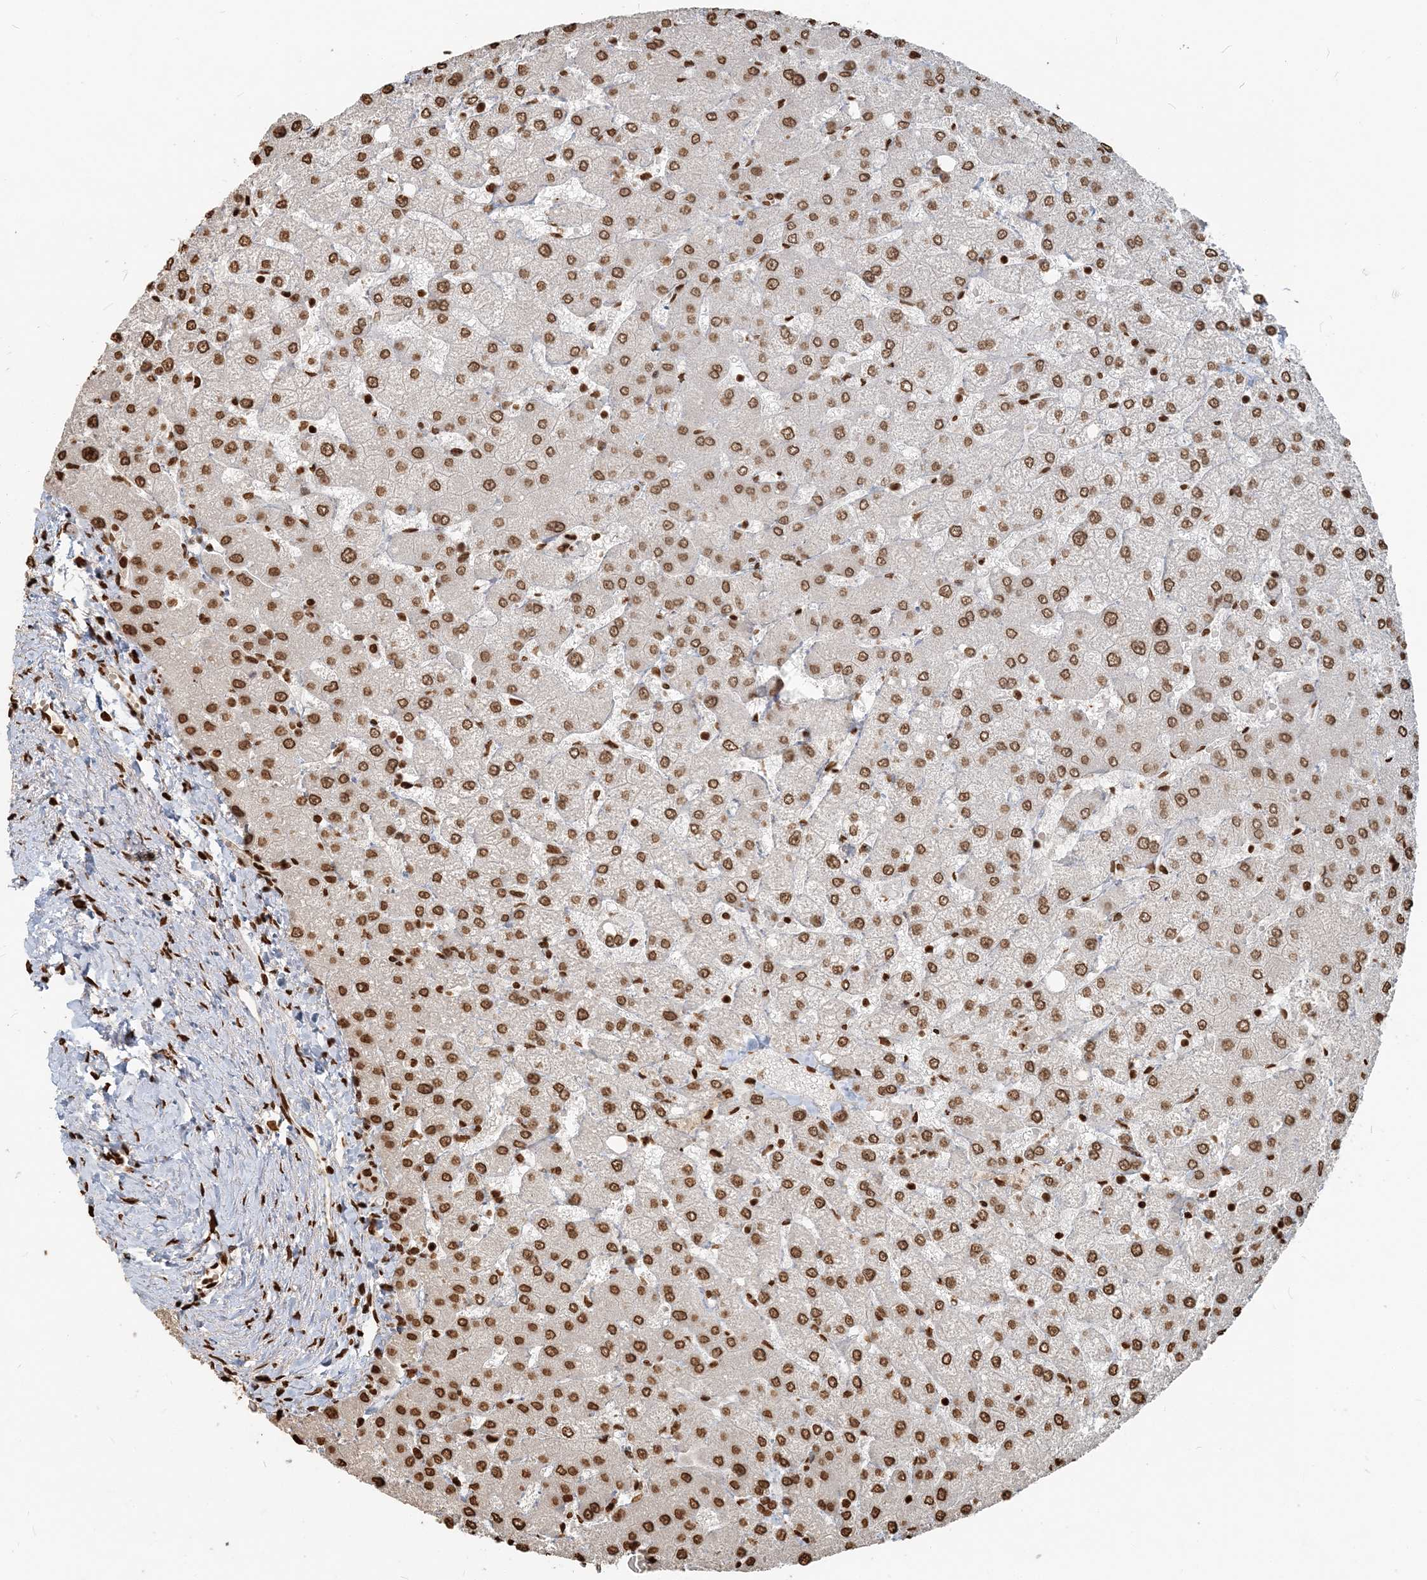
{"staining": {"intensity": "moderate", "quantity": ">75%", "location": "nuclear"}, "tissue": "liver", "cell_type": "Cholangiocytes", "image_type": "normal", "snomed": [{"axis": "morphology", "description": "Normal tissue, NOS"}, {"axis": "topography", "description": "Liver"}], "caption": "Human liver stained for a protein (brown) reveals moderate nuclear positive staining in approximately >75% of cholangiocytes.", "gene": "H3", "patient": {"sex": "female", "age": 54}}